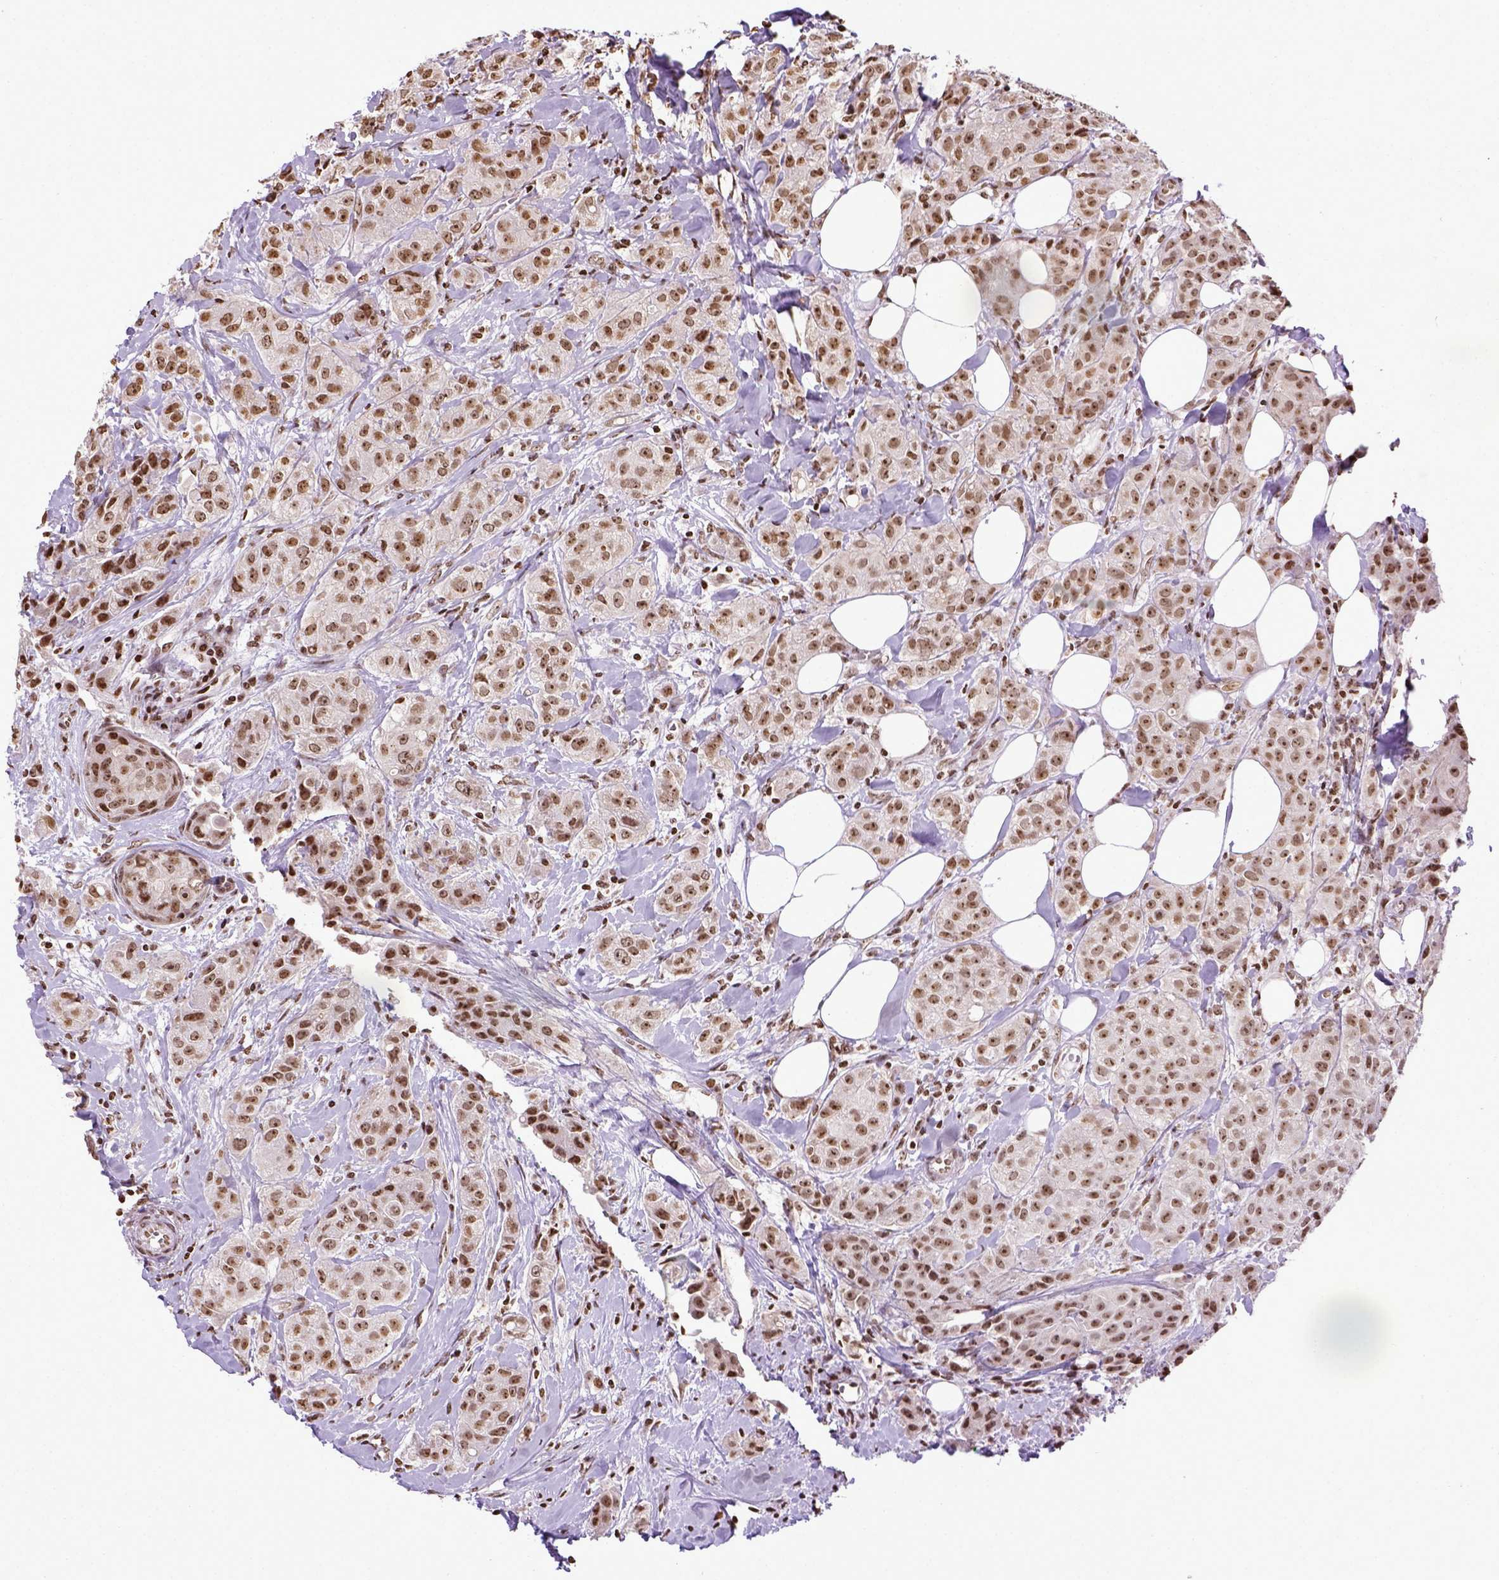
{"staining": {"intensity": "moderate", "quantity": ">75%", "location": "nuclear"}, "tissue": "breast cancer", "cell_type": "Tumor cells", "image_type": "cancer", "snomed": [{"axis": "morphology", "description": "Duct carcinoma"}, {"axis": "topography", "description": "Breast"}], "caption": "A histopathology image of breast invasive ductal carcinoma stained for a protein exhibits moderate nuclear brown staining in tumor cells.", "gene": "ZNF75D", "patient": {"sex": "female", "age": 43}}